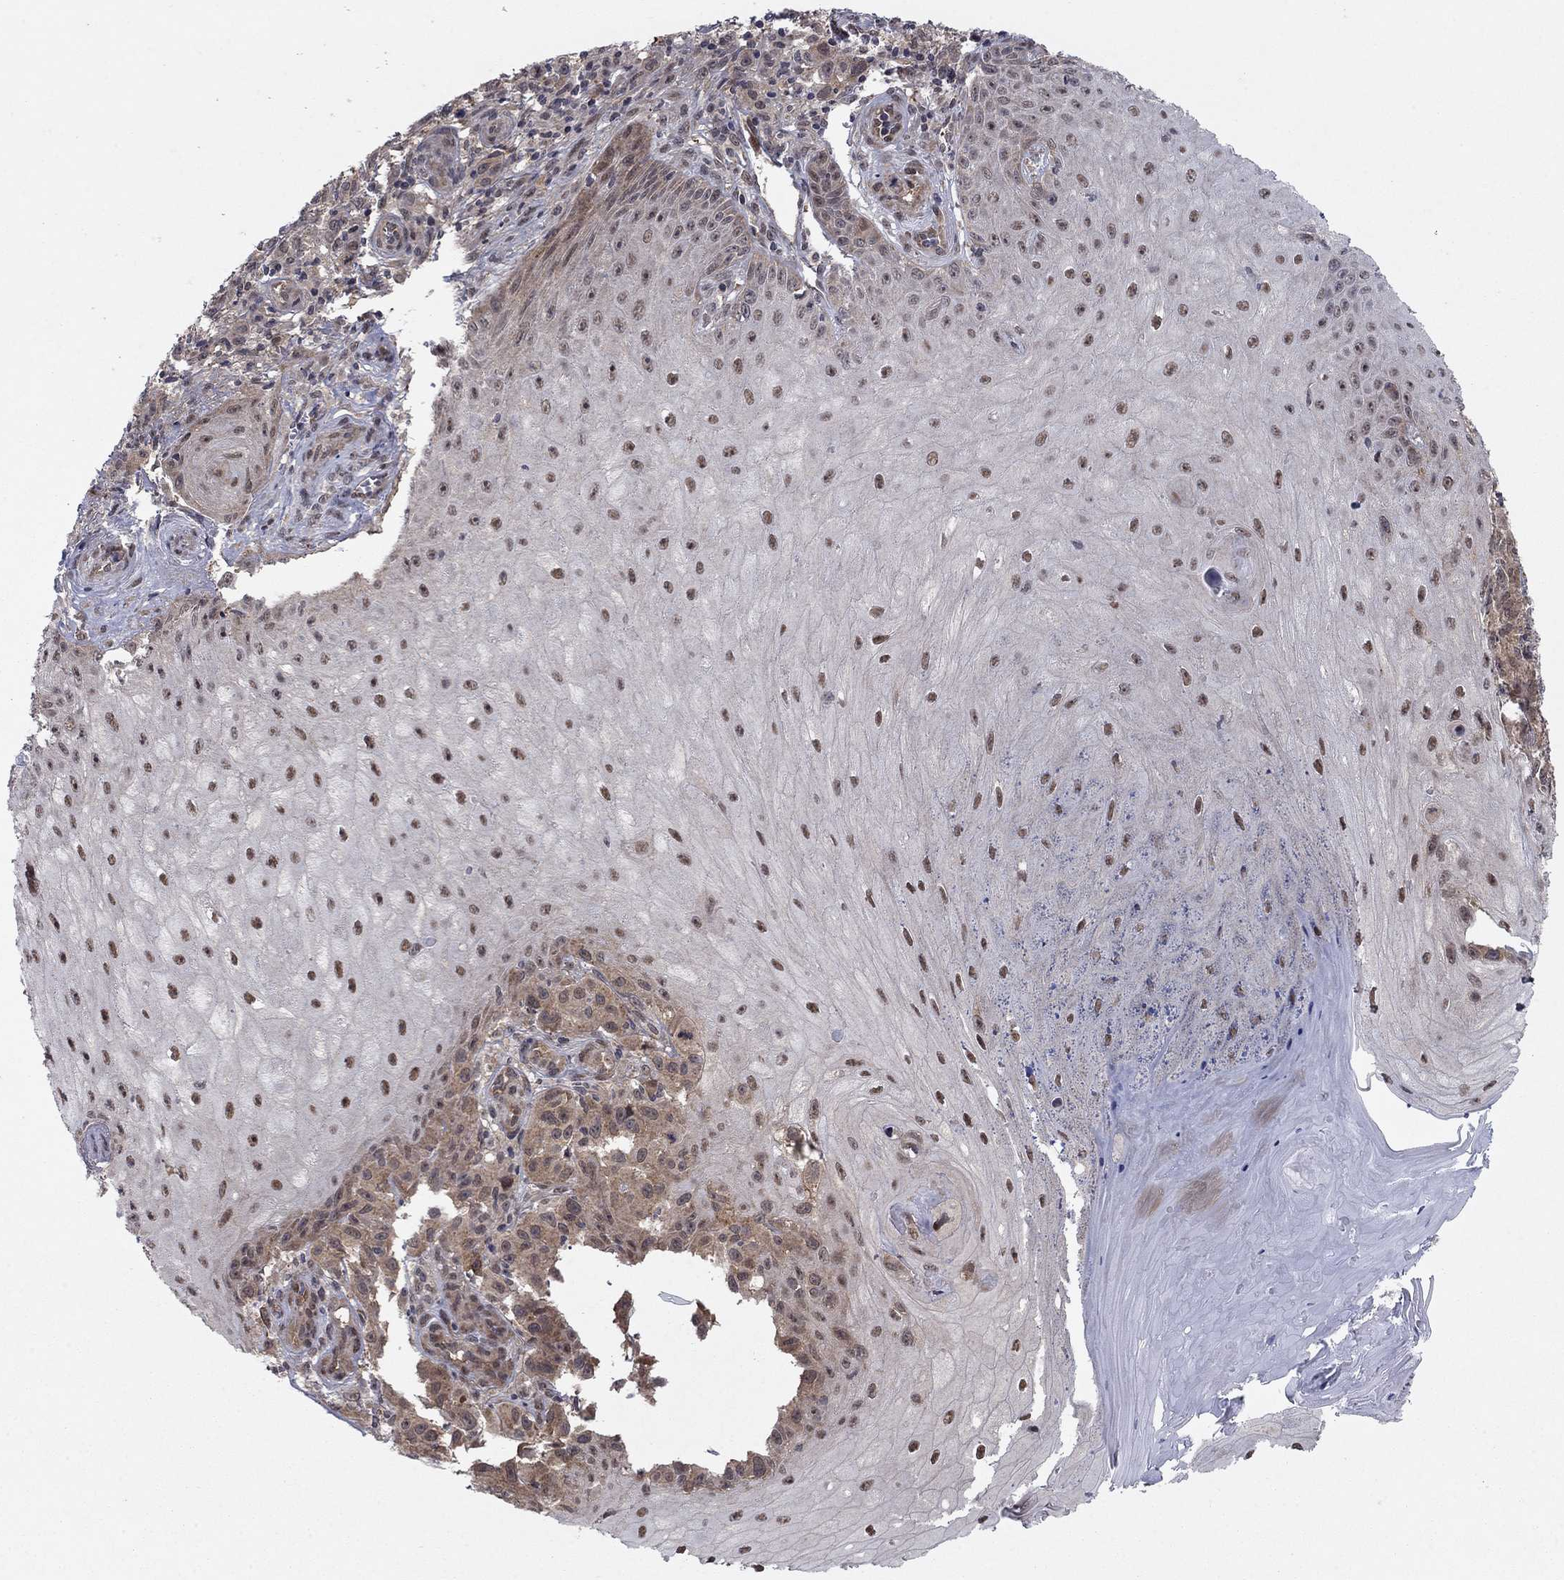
{"staining": {"intensity": "moderate", "quantity": "25%-75%", "location": "nuclear"}, "tissue": "melanoma", "cell_type": "Tumor cells", "image_type": "cancer", "snomed": [{"axis": "morphology", "description": "Malignant melanoma, NOS"}, {"axis": "topography", "description": "Skin"}], "caption": "Protein expression analysis of melanoma exhibits moderate nuclear positivity in approximately 25%-75% of tumor cells. The staining was performed using DAB (3,3'-diaminobenzidine), with brown indicating positive protein expression. Nuclei are stained blue with hematoxylin.", "gene": "PSMC1", "patient": {"sex": "female", "age": 53}}